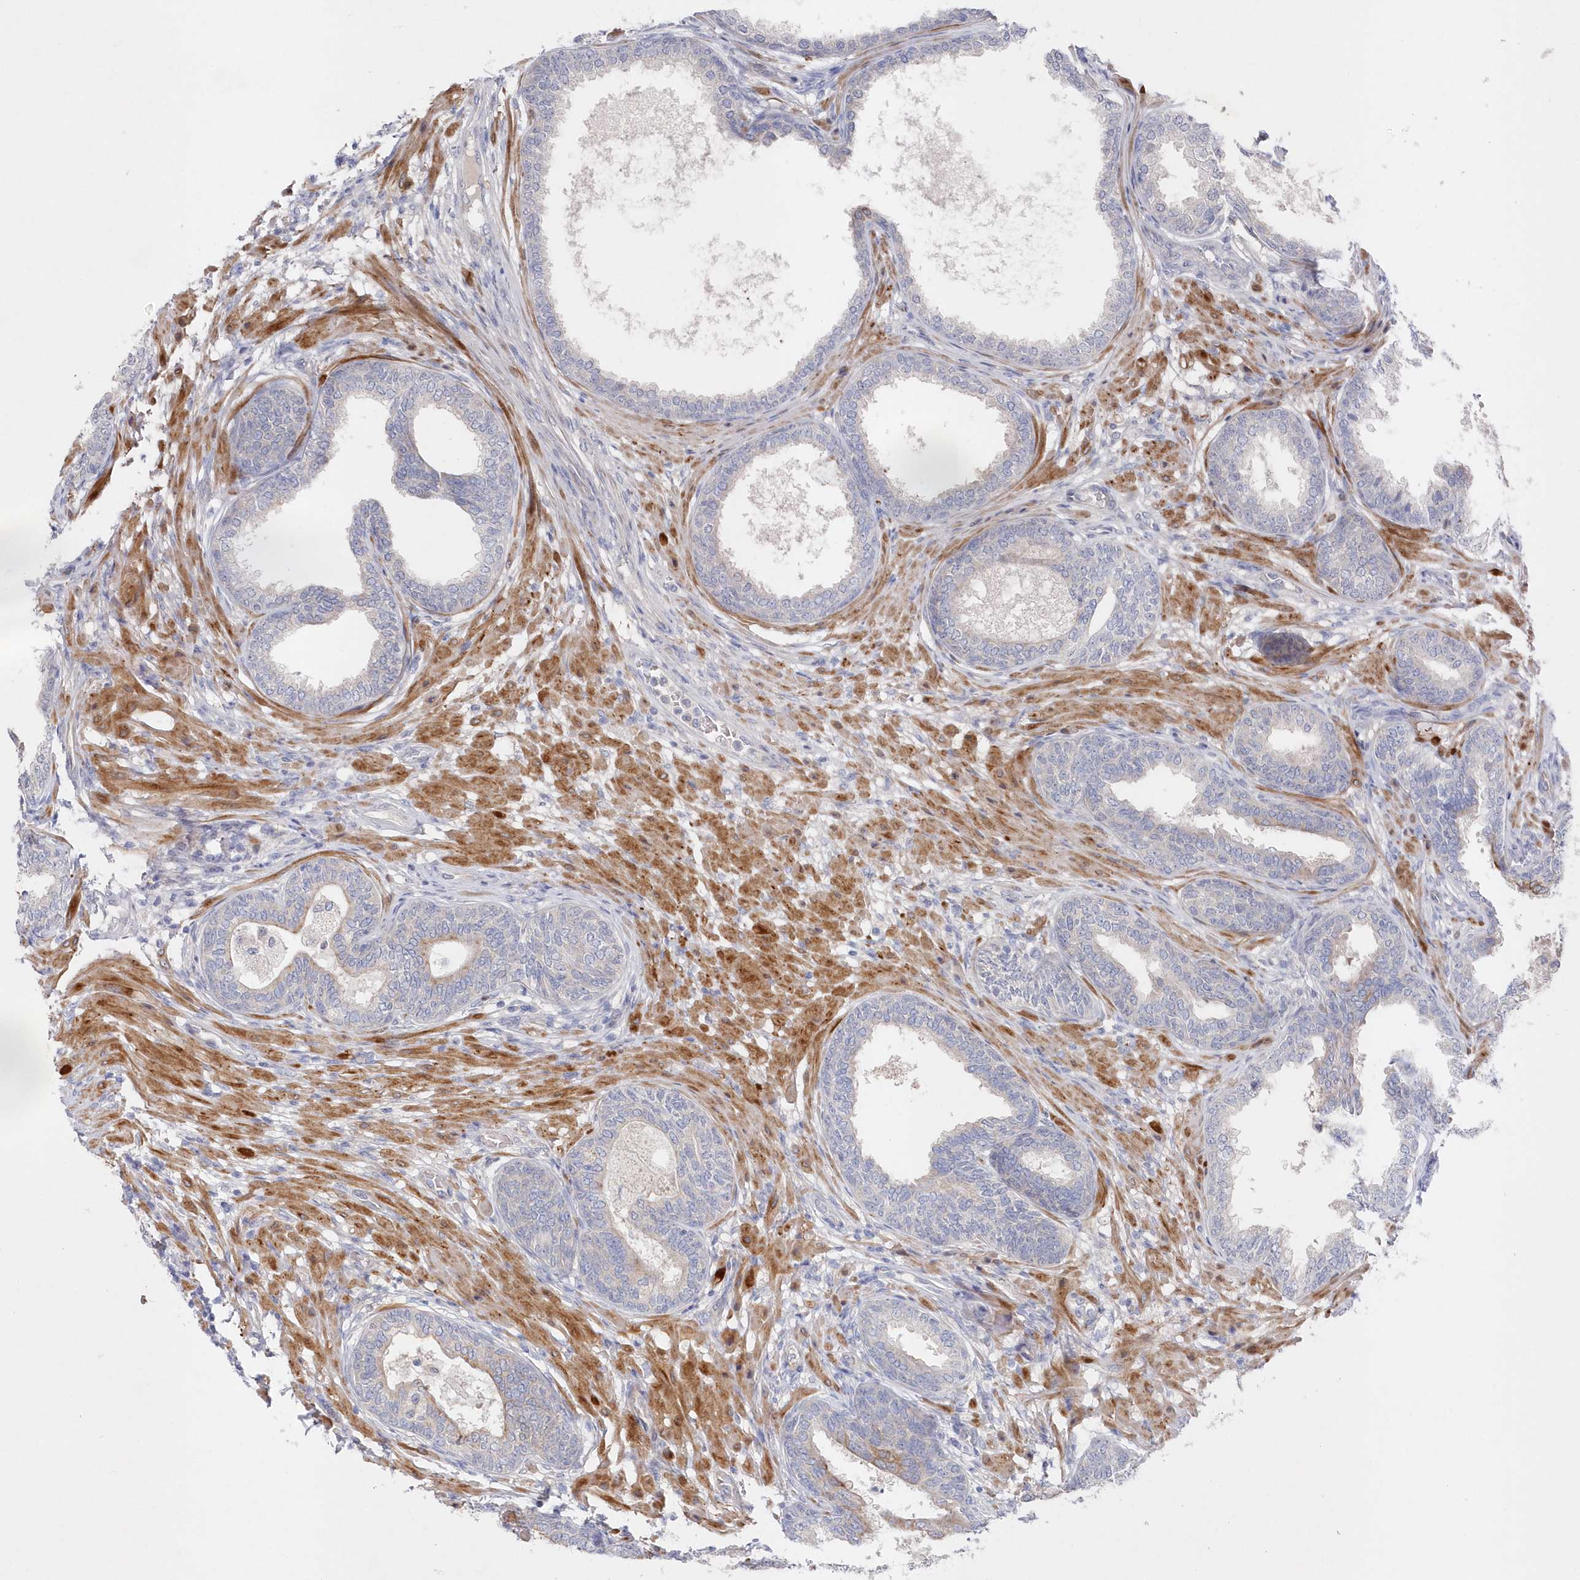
{"staining": {"intensity": "negative", "quantity": "none", "location": "none"}, "tissue": "prostate", "cell_type": "Glandular cells", "image_type": "normal", "snomed": [{"axis": "morphology", "description": "Normal tissue, NOS"}, {"axis": "topography", "description": "Prostate"}], "caption": "Immunohistochemical staining of normal prostate exhibits no significant expression in glandular cells. Brightfield microscopy of IHC stained with DAB (brown) and hematoxylin (blue), captured at high magnification.", "gene": "KIAA1586", "patient": {"sex": "male", "age": 76}}